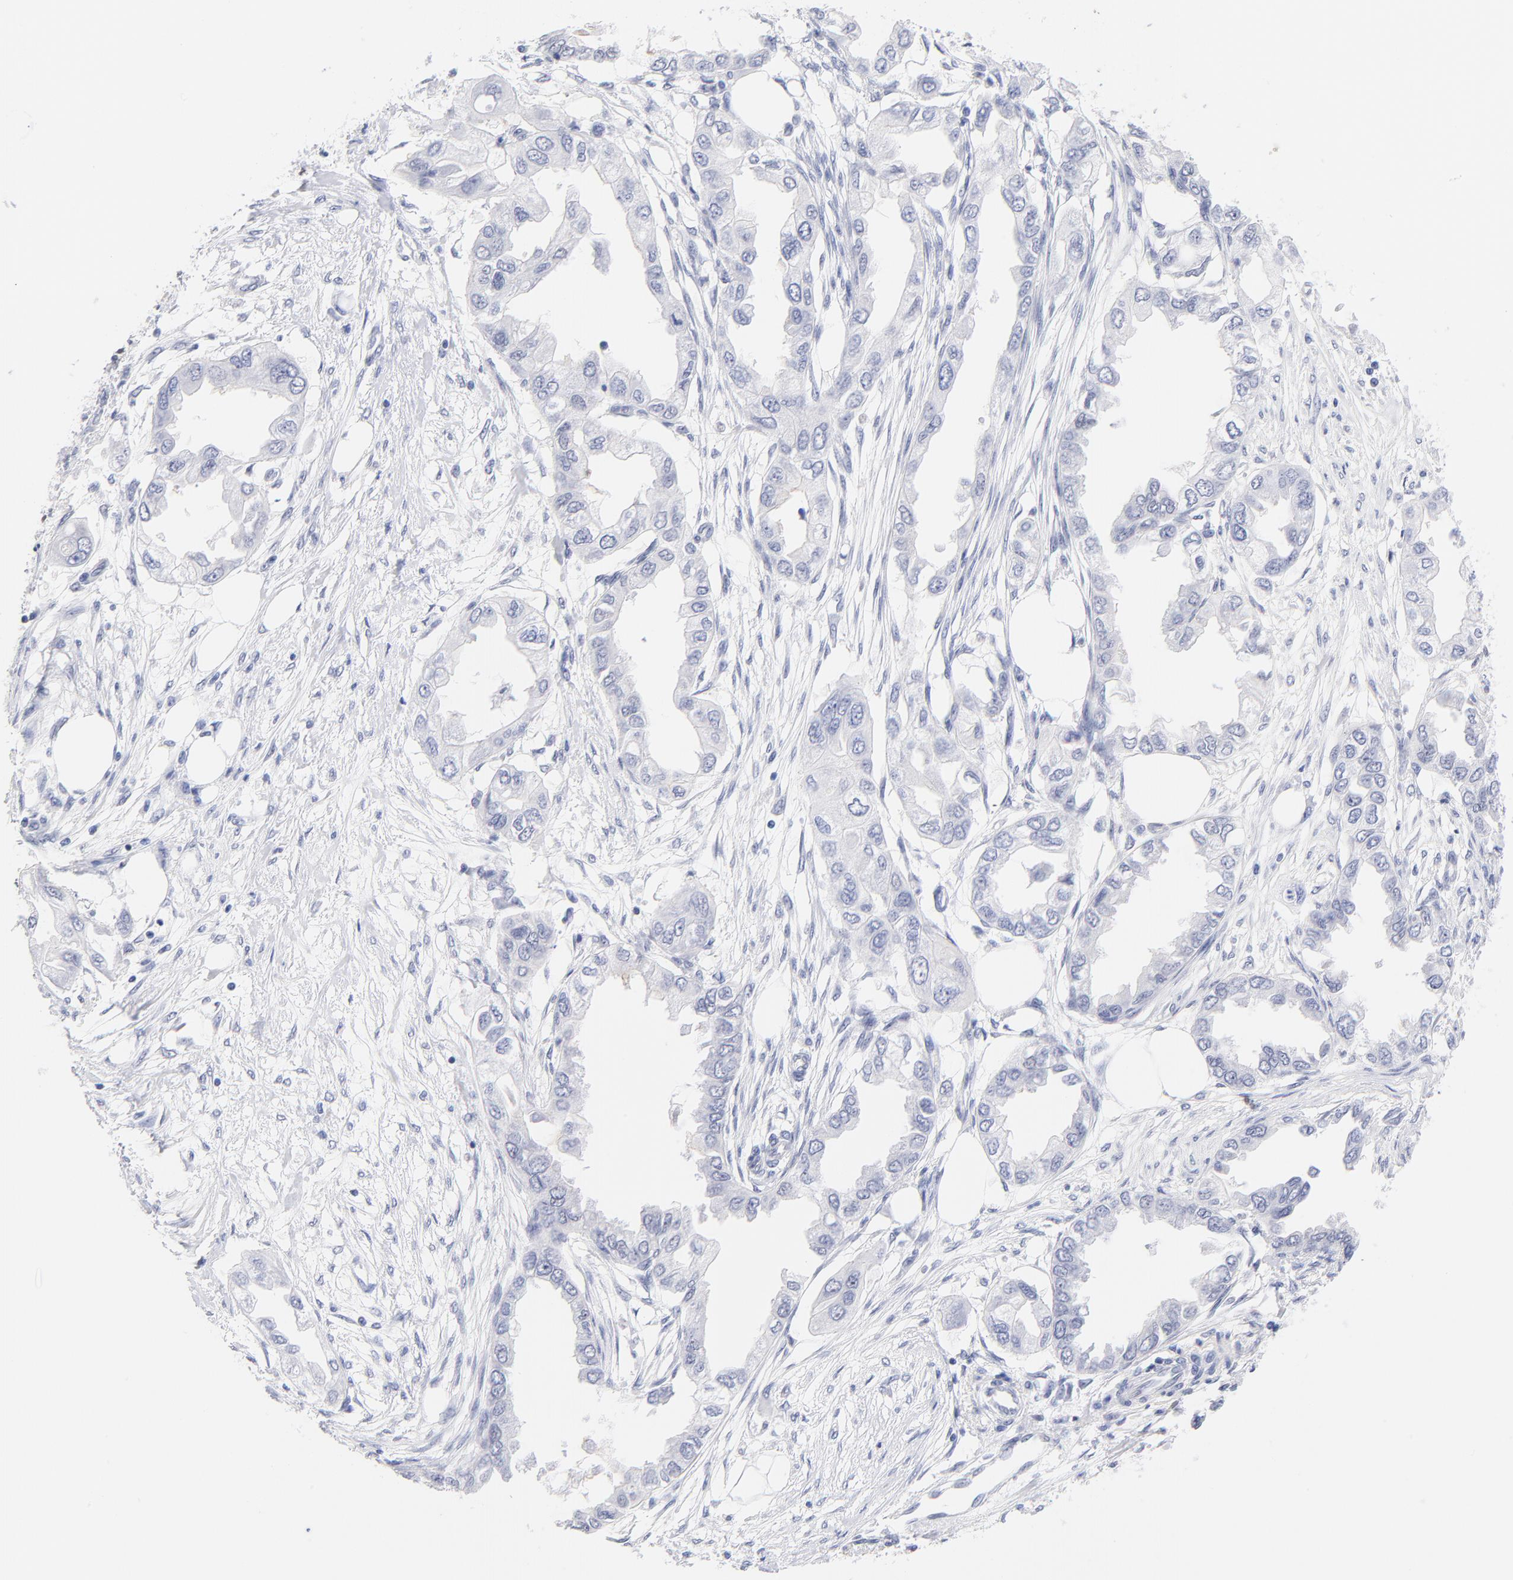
{"staining": {"intensity": "negative", "quantity": "none", "location": "none"}, "tissue": "endometrial cancer", "cell_type": "Tumor cells", "image_type": "cancer", "snomed": [{"axis": "morphology", "description": "Adenocarcinoma, NOS"}, {"axis": "topography", "description": "Endometrium"}], "caption": "DAB (3,3'-diaminobenzidine) immunohistochemical staining of human endometrial cancer displays no significant positivity in tumor cells.", "gene": "ZNF74", "patient": {"sex": "female", "age": 67}}